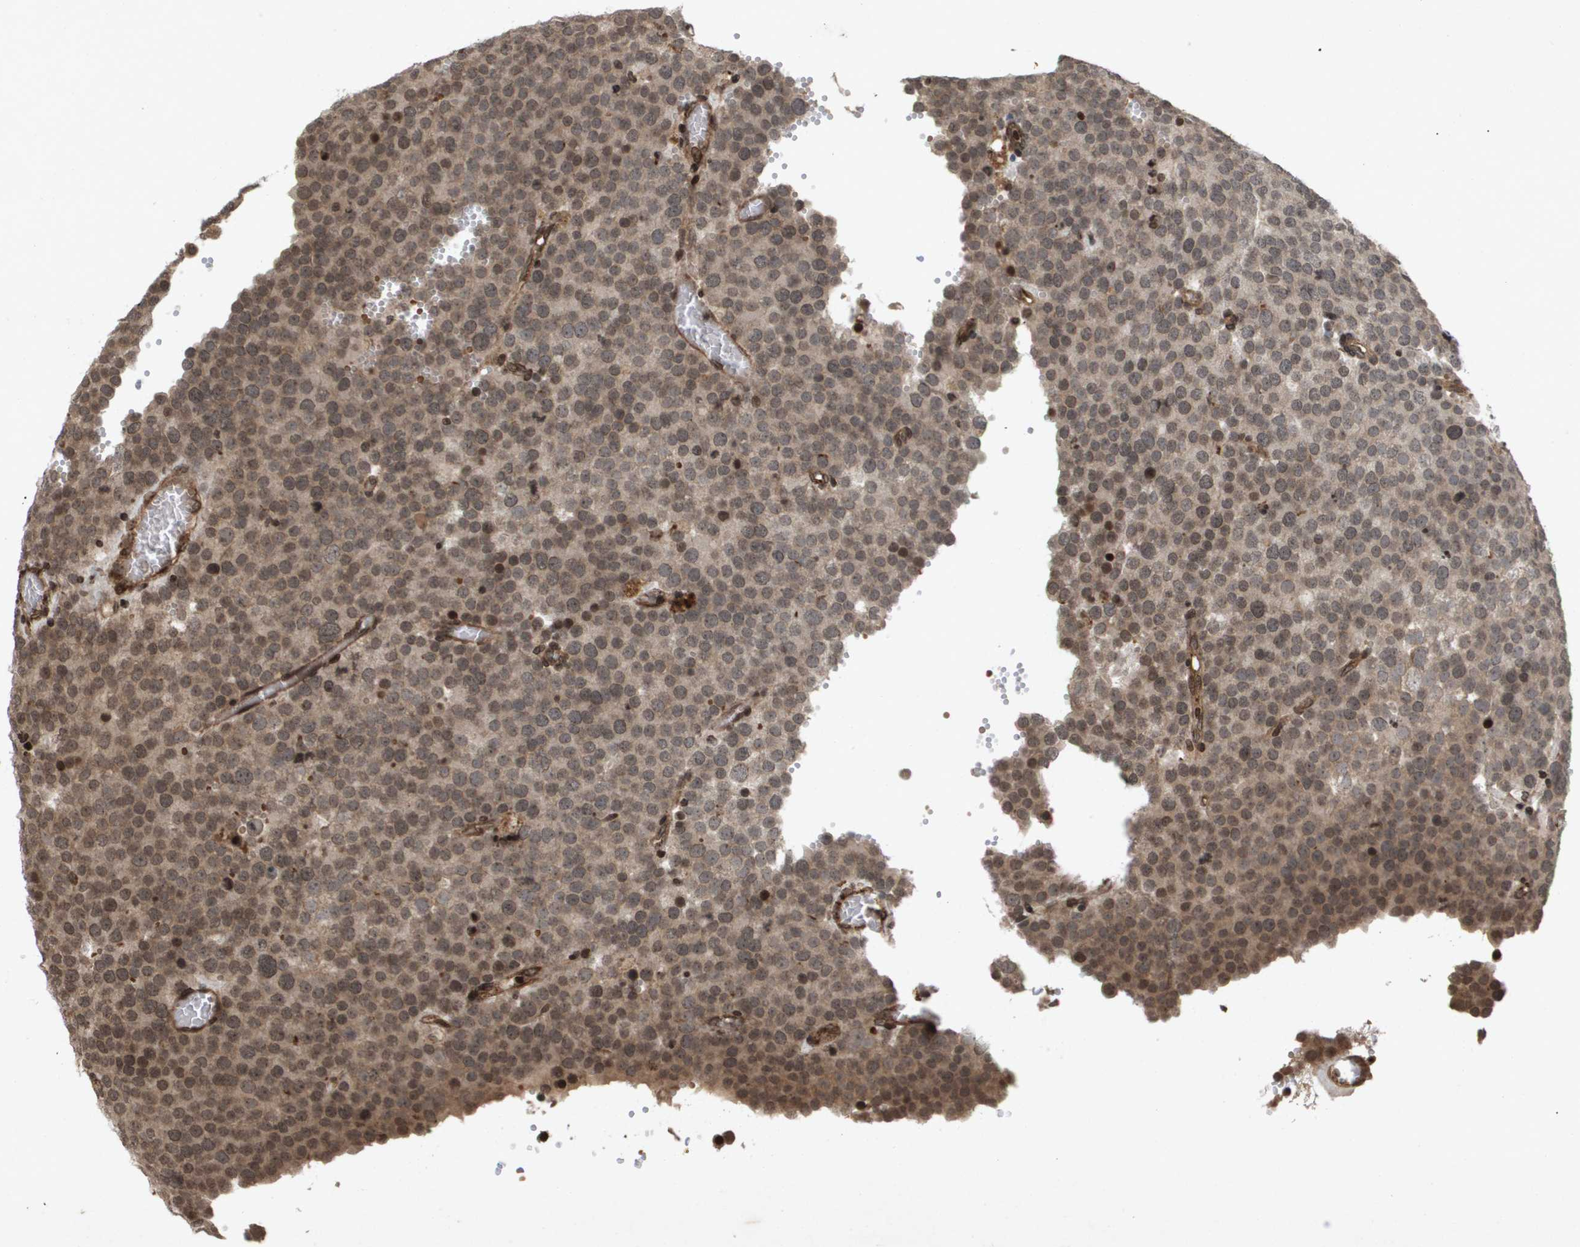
{"staining": {"intensity": "moderate", "quantity": ">75%", "location": "cytoplasmic/membranous"}, "tissue": "testis cancer", "cell_type": "Tumor cells", "image_type": "cancer", "snomed": [{"axis": "morphology", "description": "Normal tissue, NOS"}, {"axis": "morphology", "description": "Seminoma, NOS"}, {"axis": "topography", "description": "Testis"}], "caption": "IHC staining of testis cancer, which displays medium levels of moderate cytoplasmic/membranous positivity in about >75% of tumor cells indicating moderate cytoplasmic/membranous protein staining. The staining was performed using DAB (brown) for protein detection and nuclei were counterstained in hematoxylin (blue).", "gene": "HSPA6", "patient": {"sex": "male", "age": 71}}